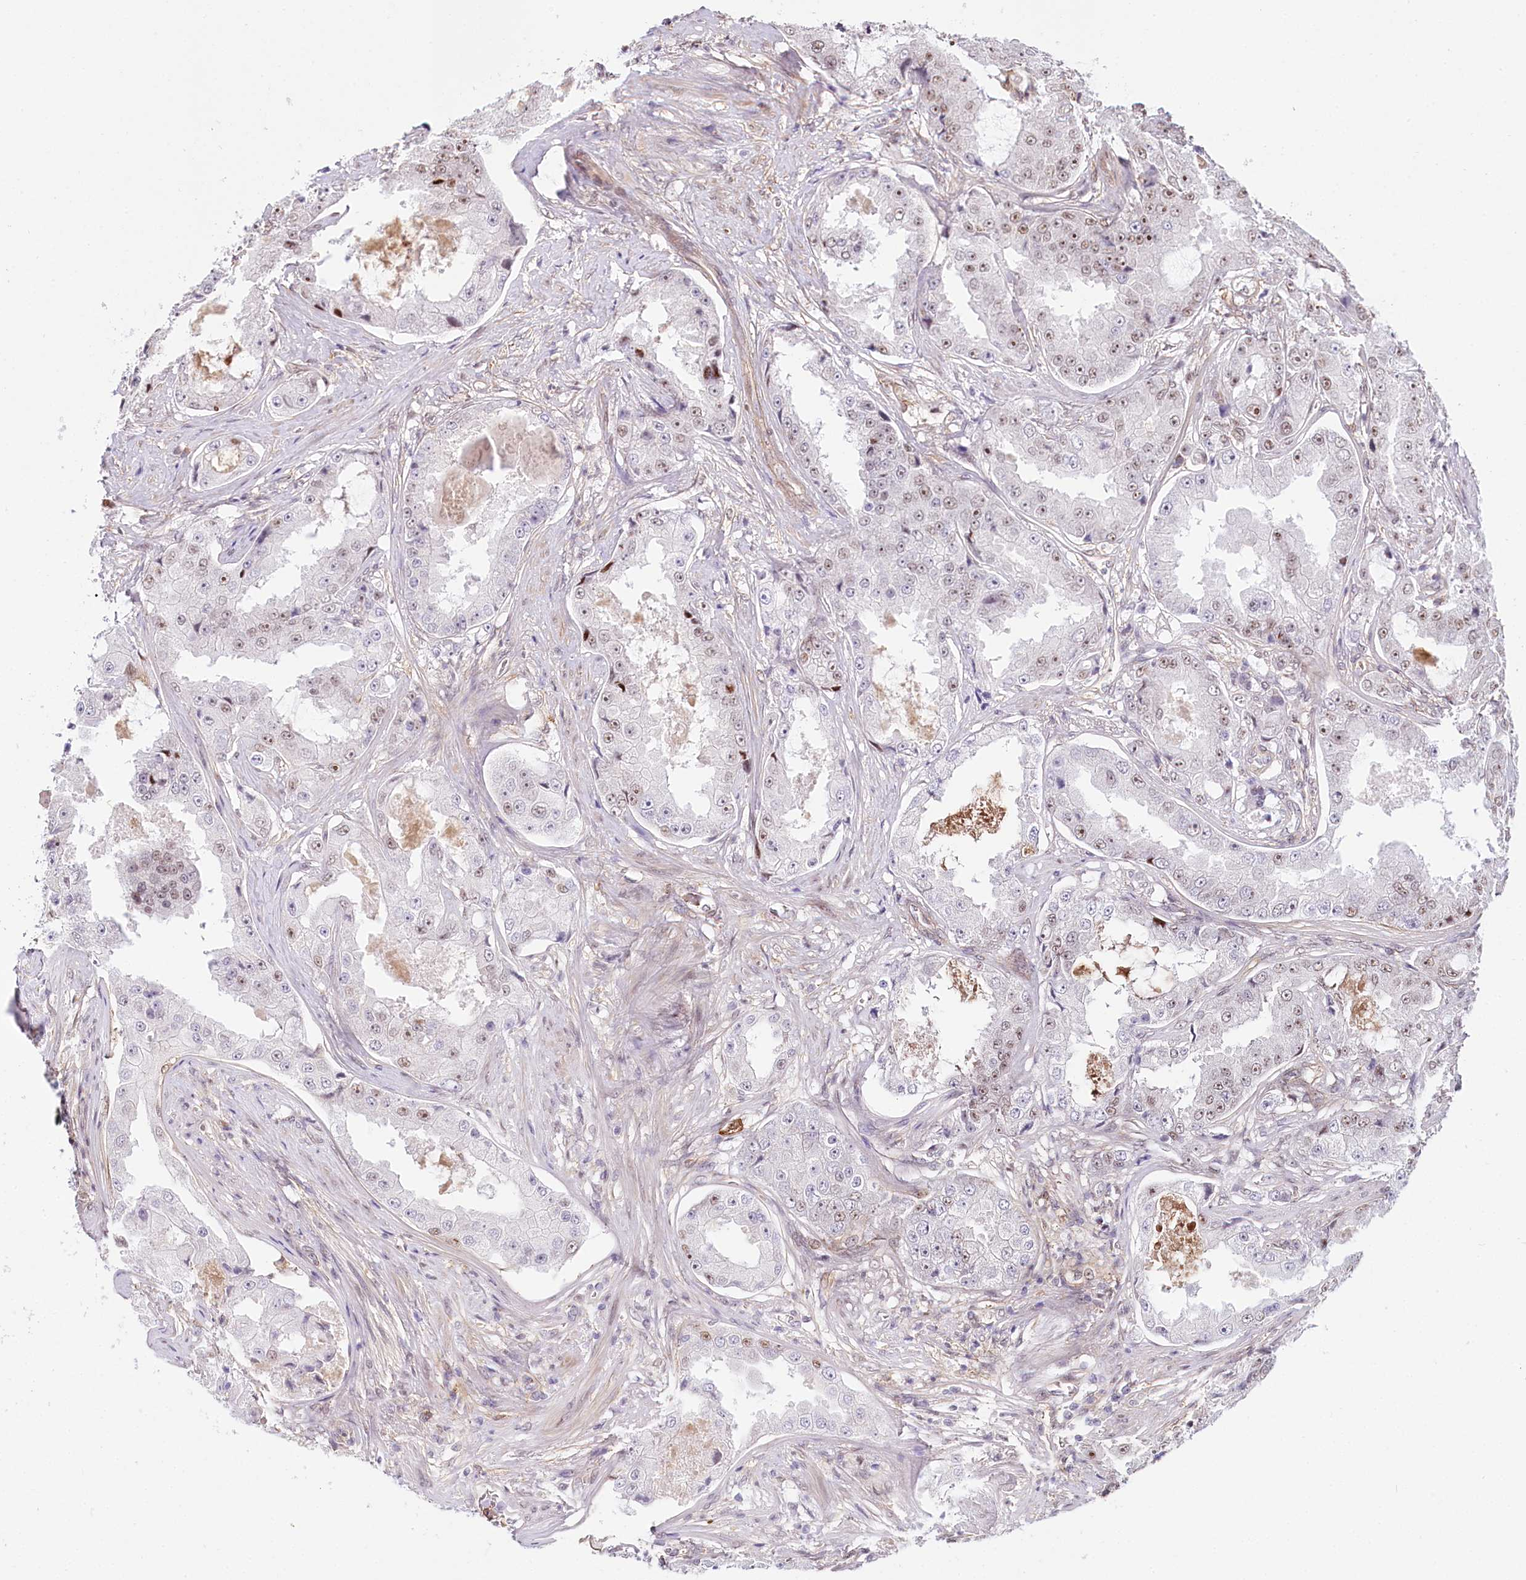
{"staining": {"intensity": "moderate", "quantity": "<25%", "location": "nuclear"}, "tissue": "prostate cancer", "cell_type": "Tumor cells", "image_type": "cancer", "snomed": [{"axis": "morphology", "description": "Adenocarcinoma, High grade"}, {"axis": "topography", "description": "Prostate"}], "caption": "Immunohistochemical staining of human prostate cancer (high-grade adenocarcinoma) reveals low levels of moderate nuclear staining in approximately <25% of tumor cells. (brown staining indicates protein expression, while blue staining denotes nuclei).", "gene": "TUBGCP2", "patient": {"sex": "male", "age": 73}}